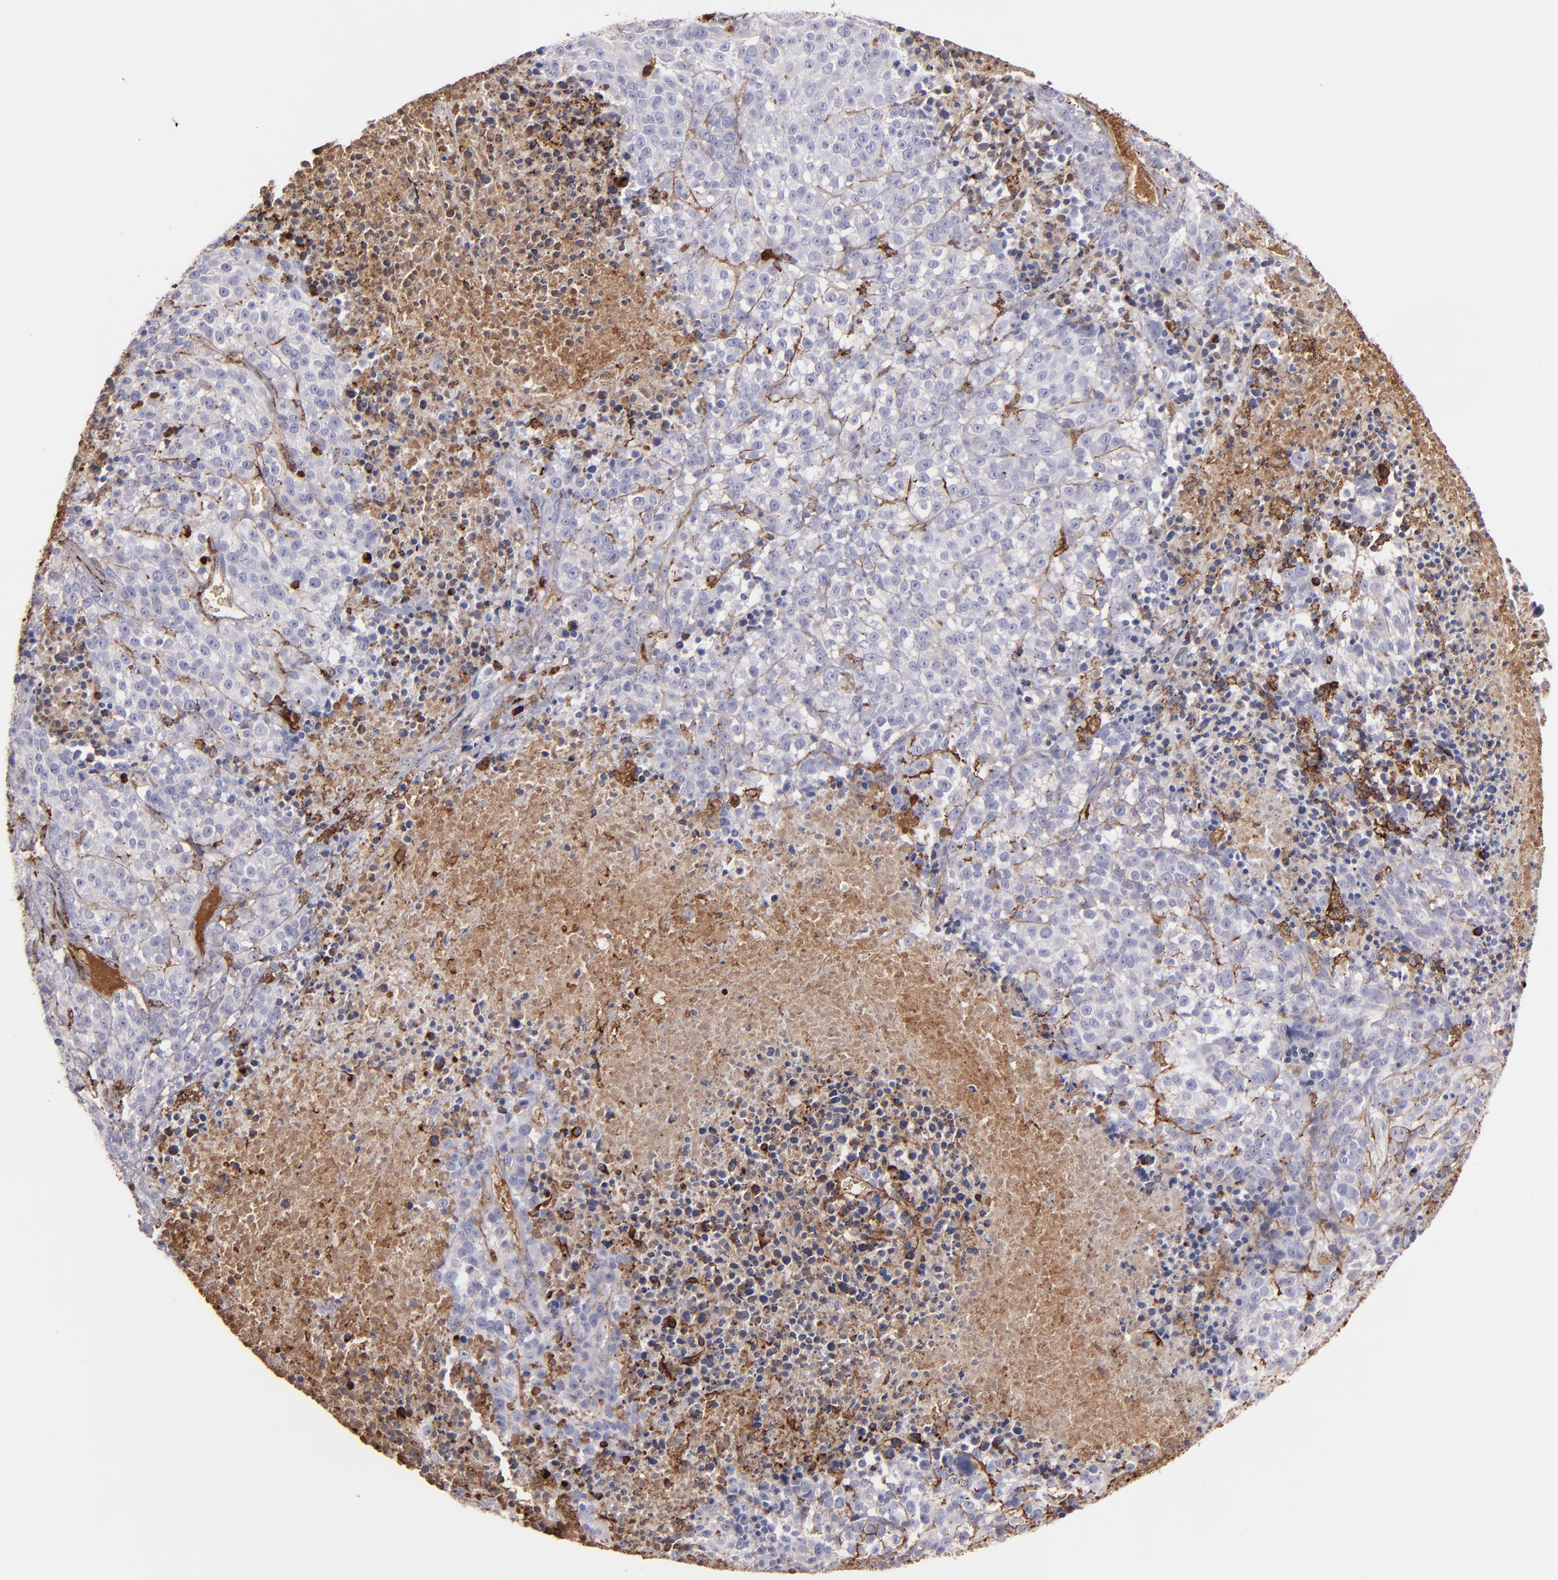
{"staining": {"intensity": "negative", "quantity": "none", "location": "none"}, "tissue": "melanoma", "cell_type": "Tumor cells", "image_type": "cancer", "snomed": [{"axis": "morphology", "description": "Malignant melanoma, Metastatic site"}, {"axis": "topography", "description": "Cerebral cortex"}], "caption": "Tumor cells are negative for protein expression in human melanoma.", "gene": "C1QA", "patient": {"sex": "female", "age": 52}}